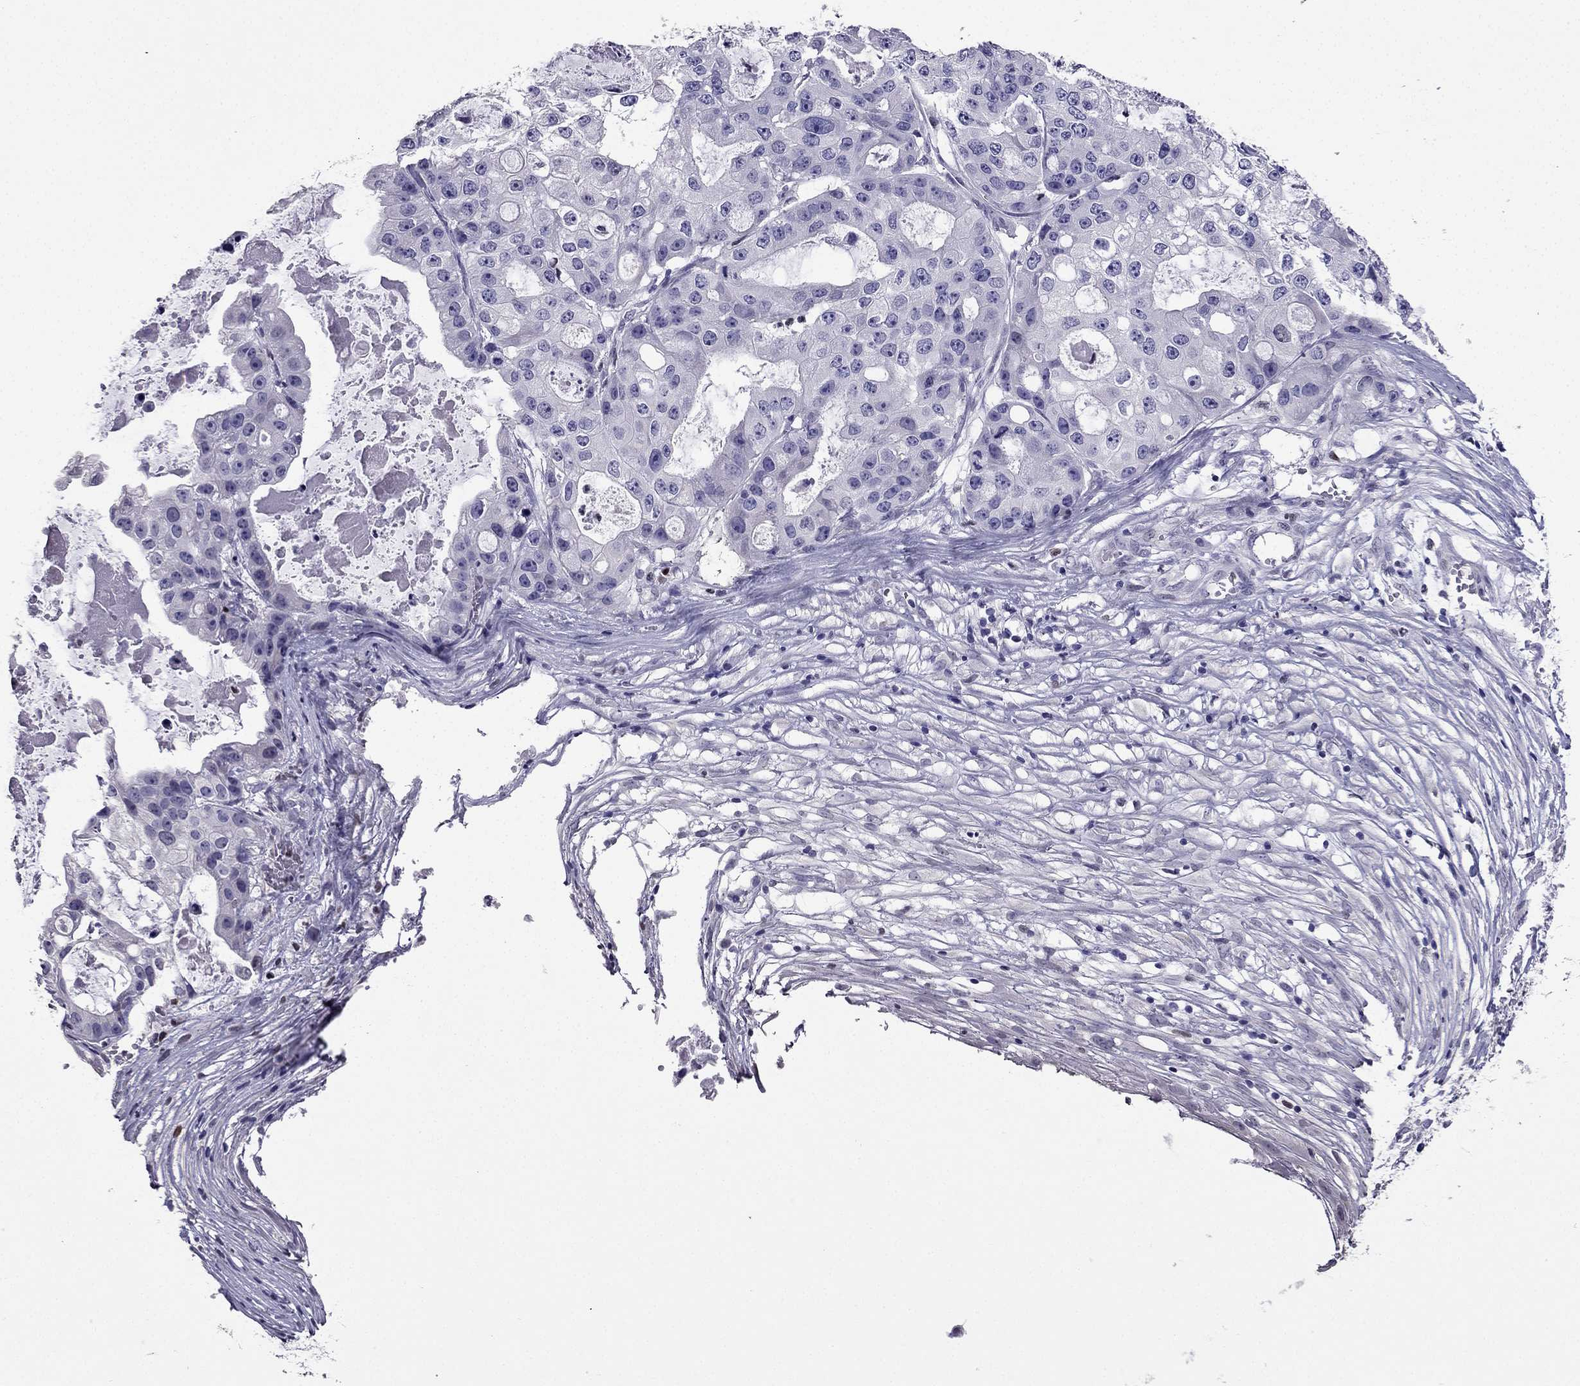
{"staining": {"intensity": "negative", "quantity": "none", "location": "none"}, "tissue": "ovarian cancer", "cell_type": "Tumor cells", "image_type": "cancer", "snomed": [{"axis": "morphology", "description": "Cystadenocarcinoma, serous, NOS"}, {"axis": "topography", "description": "Ovary"}], "caption": "Immunohistochemistry (IHC) of serous cystadenocarcinoma (ovarian) demonstrates no positivity in tumor cells. Nuclei are stained in blue.", "gene": "ARID3A", "patient": {"sex": "female", "age": 56}}